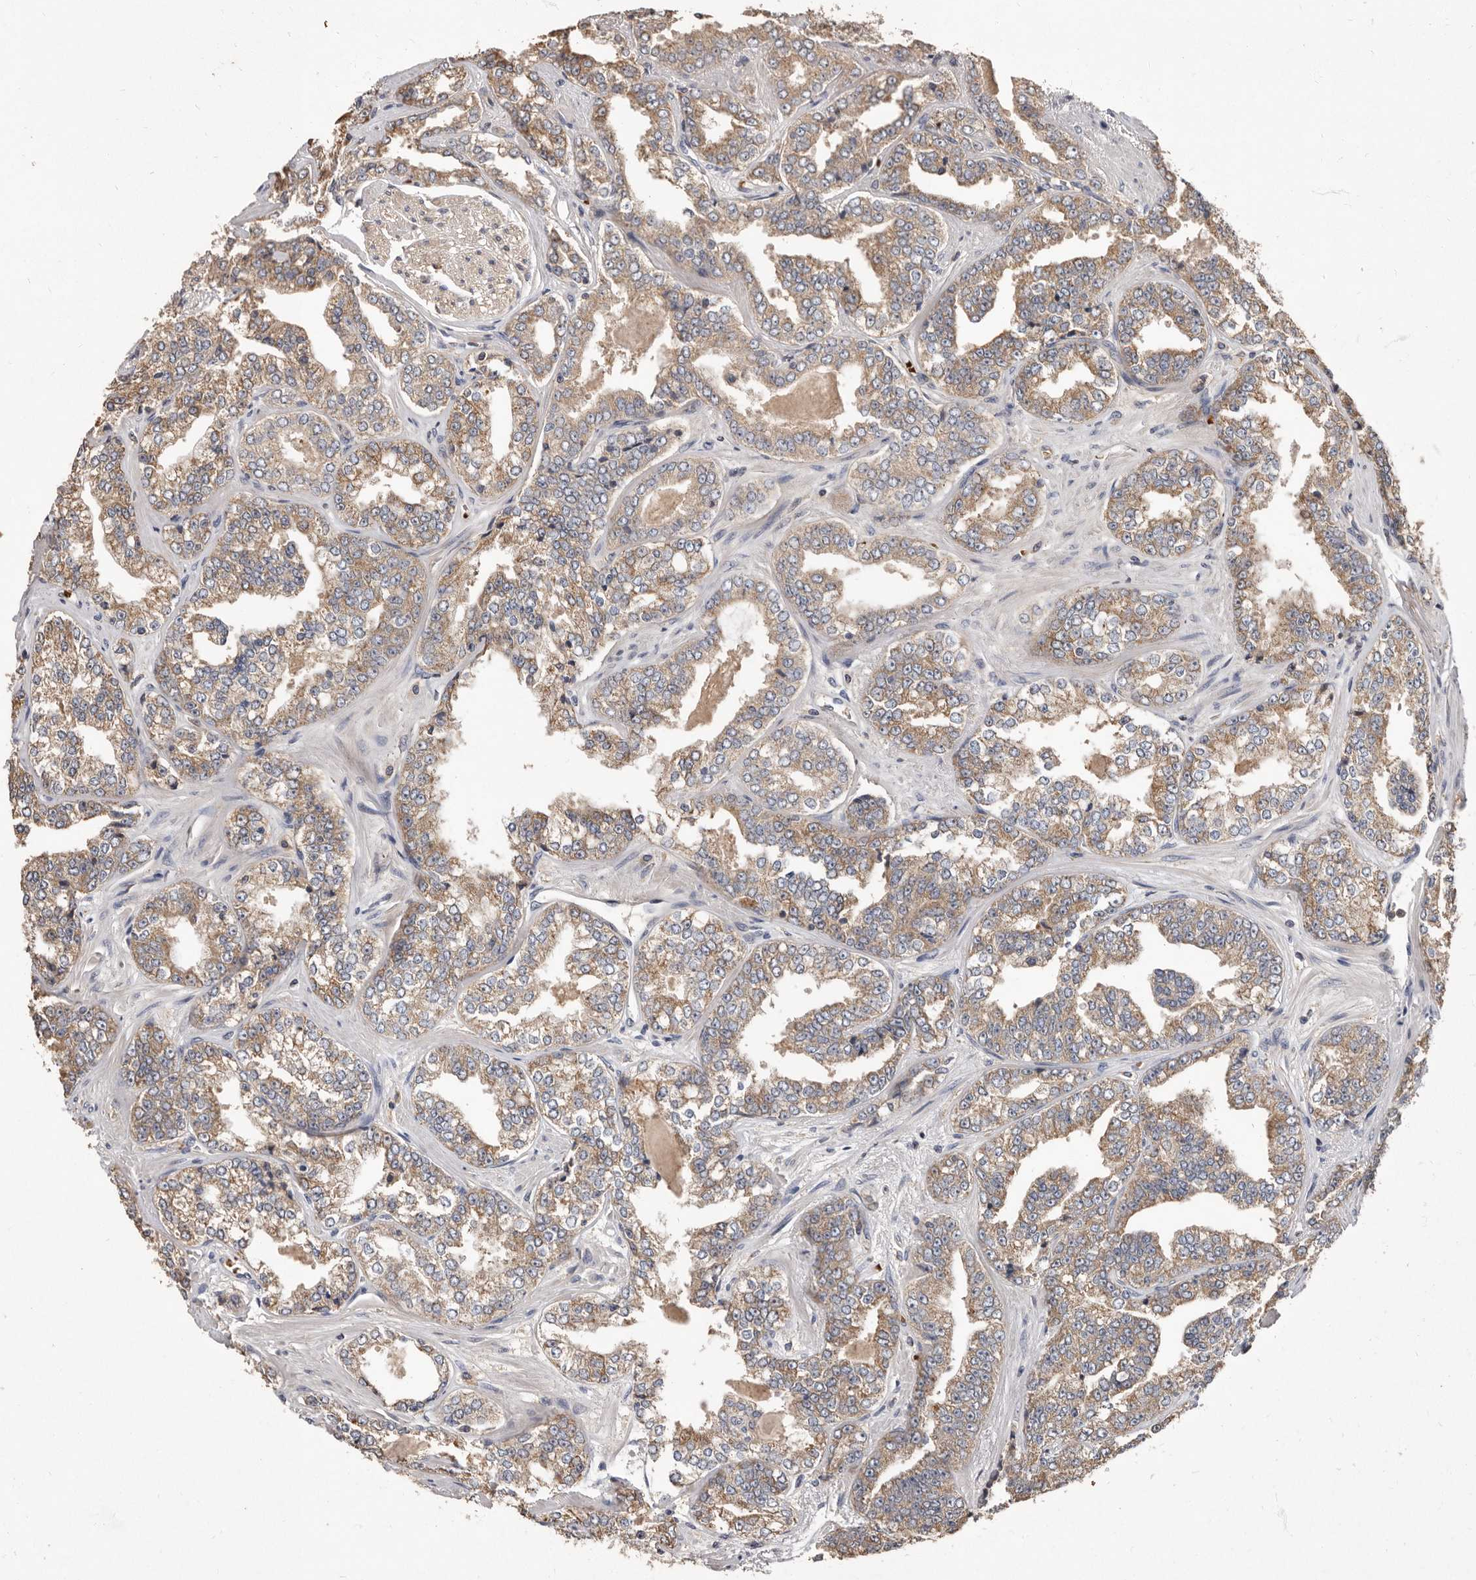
{"staining": {"intensity": "moderate", "quantity": ">75%", "location": "cytoplasmic/membranous"}, "tissue": "prostate cancer", "cell_type": "Tumor cells", "image_type": "cancer", "snomed": [{"axis": "morphology", "description": "Adenocarcinoma, High grade"}, {"axis": "topography", "description": "Prostate"}], "caption": "Prostate adenocarcinoma (high-grade) stained with immunohistochemistry displays moderate cytoplasmic/membranous expression in approximately >75% of tumor cells.", "gene": "KIF26B", "patient": {"sex": "male", "age": 71}}